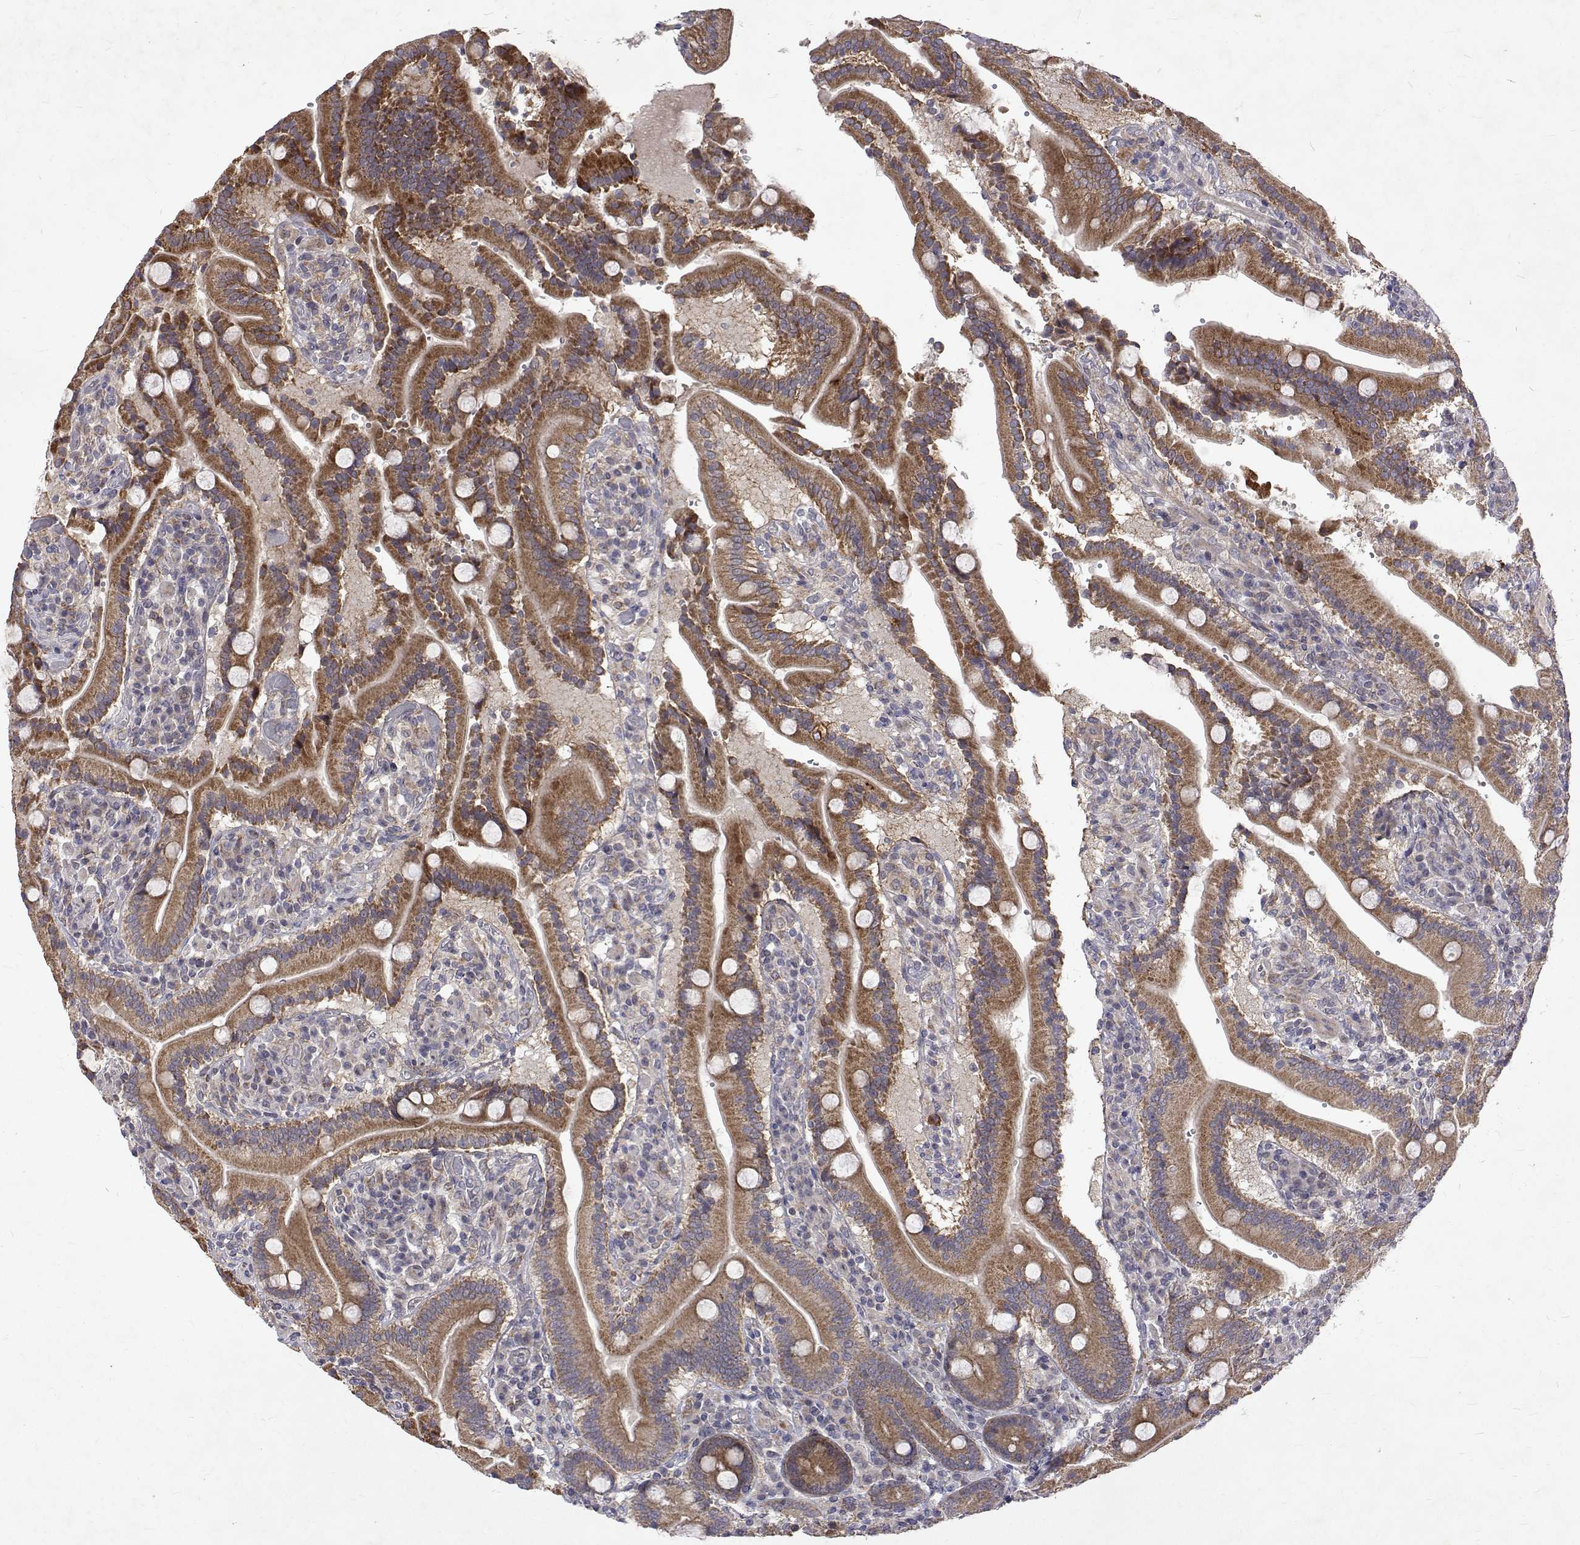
{"staining": {"intensity": "moderate", "quantity": ">75%", "location": "cytoplasmic/membranous"}, "tissue": "duodenum", "cell_type": "Glandular cells", "image_type": "normal", "snomed": [{"axis": "morphology", "description": "Normal tissue, NOS"}, {"axis": "topography", "description": "Duodenum"}], "caption": "IHC (DAB) staining of unremarkable human duodenum displays moderate cytoplasmic/membranous protein expression in about >75% of glandular cells.", "gene": "ALKBH8", "patient": {"sex": "female", "age": 62}}